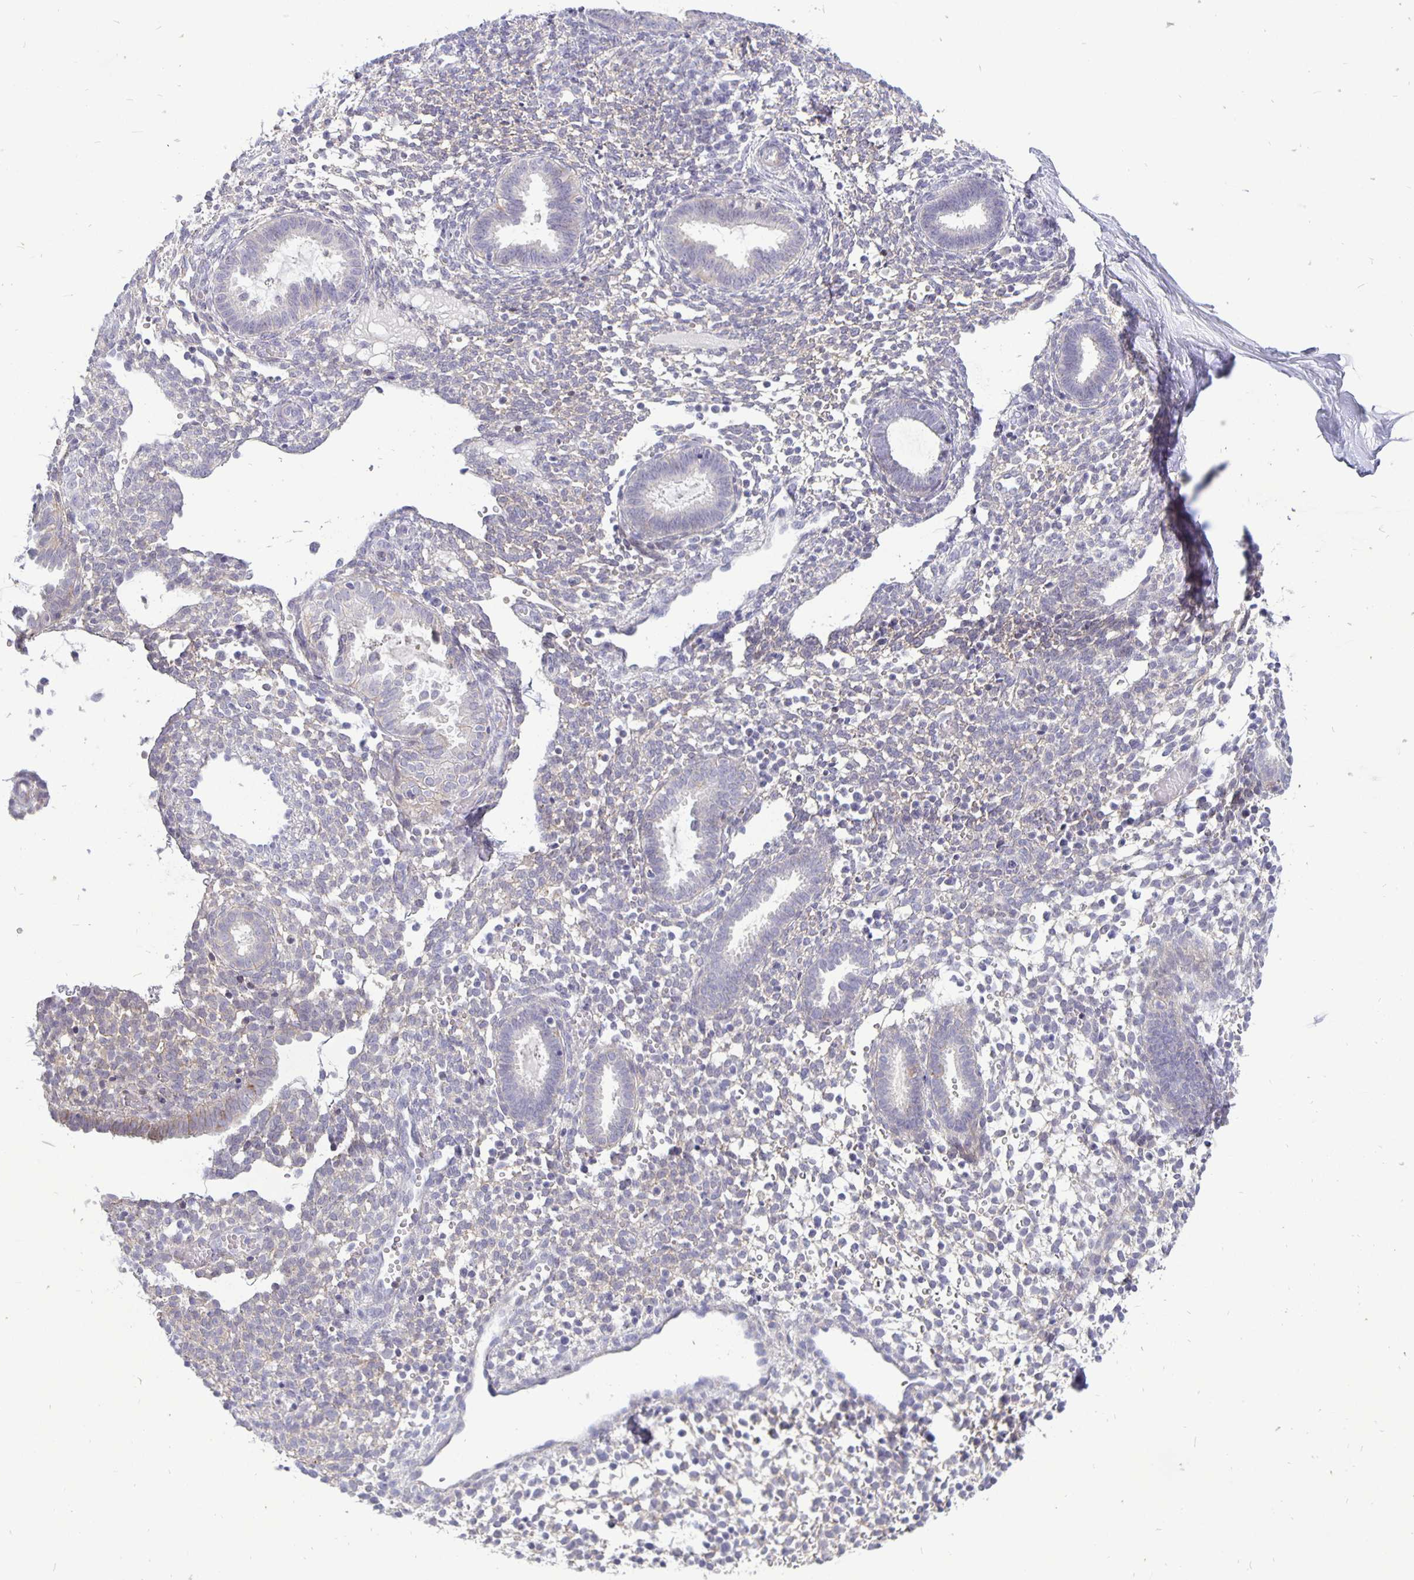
{"staining": {"intensity": "negative", "quantity": "none", "location": "none"}, "tissue": "endometrium", "cell_type": "Cells in endometrial stroma", "image_type": "normal", "snomed": [{"axis": "morphology", "description": "Normal tissue, NOS"}, {"axis": "topography", "description": "Endometrium"}], "caption": "Endometrium was stained to show a protein in brown. There is no significant expression in cells in endometrial stroma. The staining was performed using DAB to visualize the protein expression in brown, while the nuclei were stained in blue with hematoxylin (Magnification: 20x).", "gene": "ERBB2", "patient": {"sex": "female", "age": 36}}